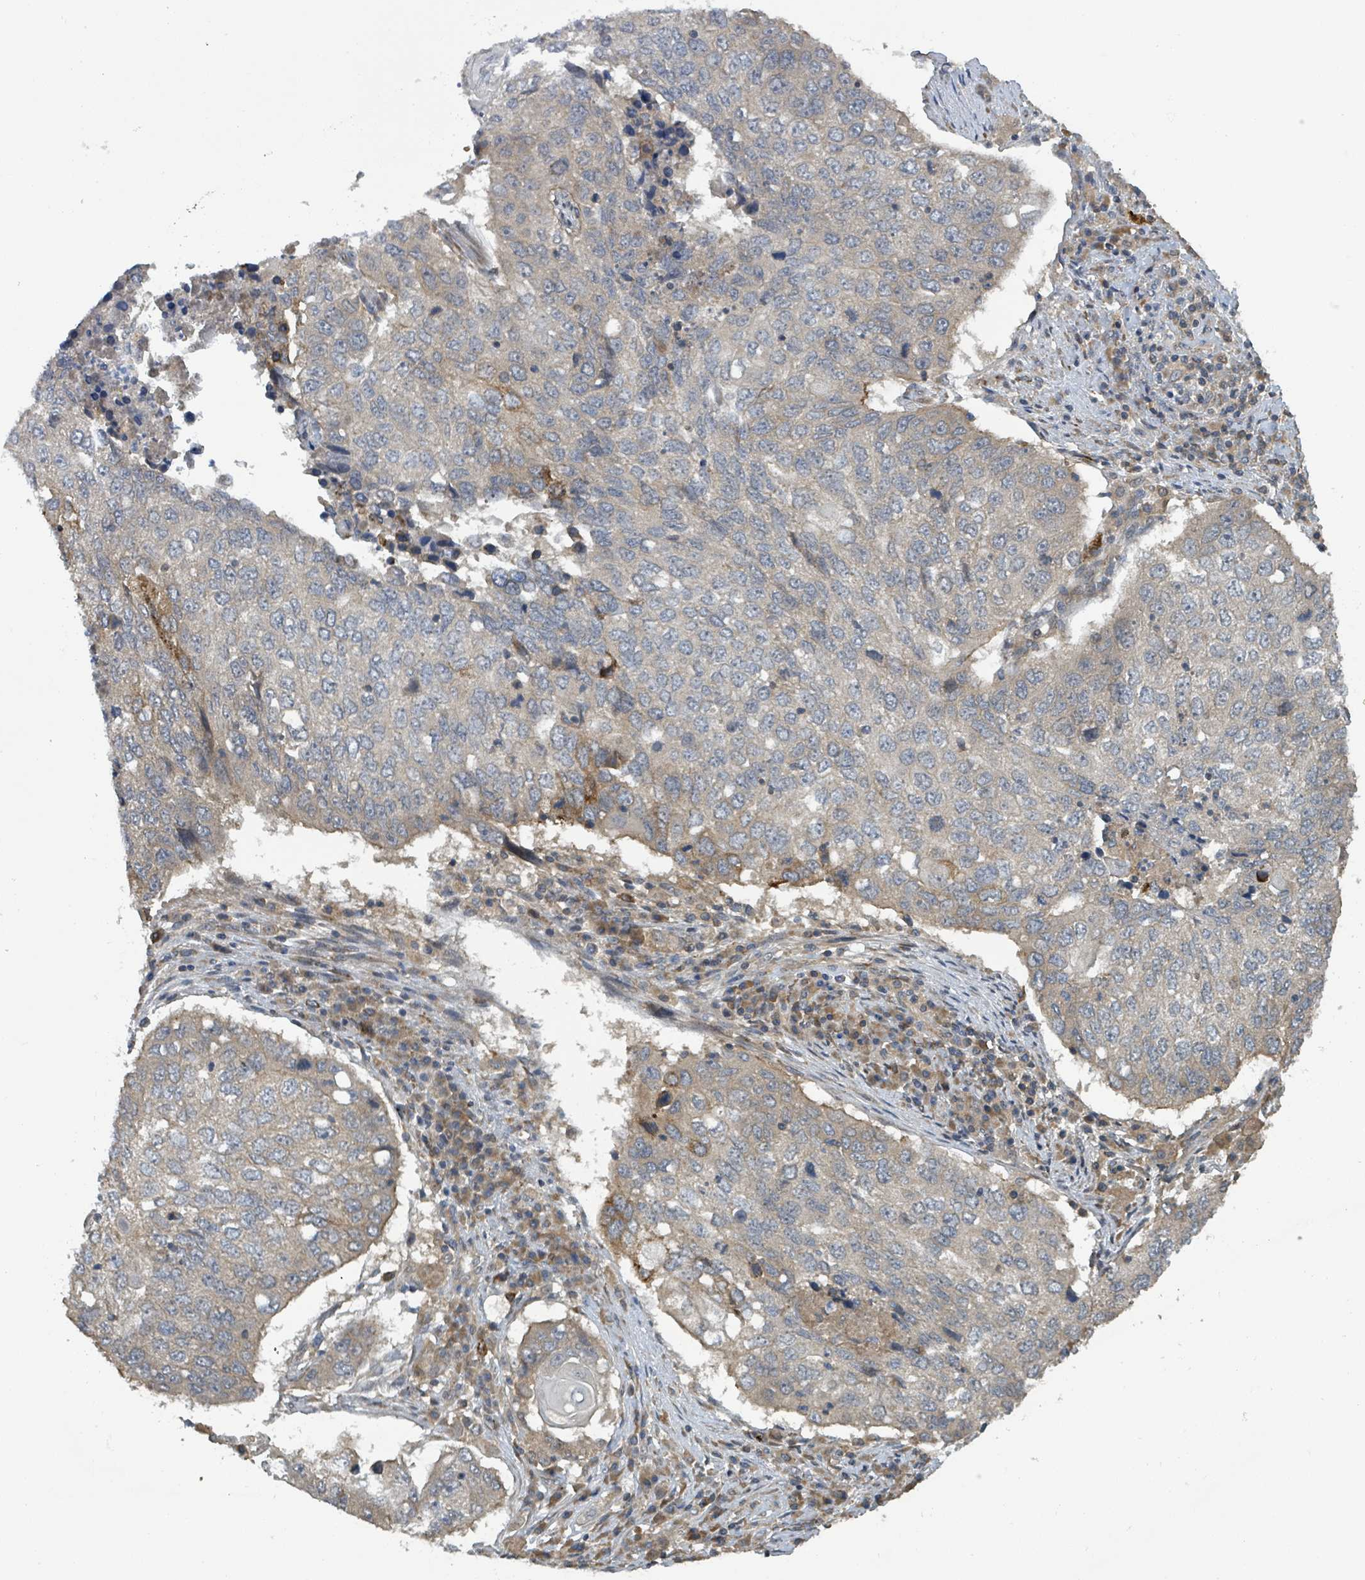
{"staining": {"intensity": "moderate", "quantity": "<25%", "location": "cytoplasmic/membranous"}, "tissue": "lung cancer", "cell_type": "Tumor cells", "image_type": "cancer", "snomed": [{"axis": "morphology", "description": "Squamous cell carcinoma, NOS"}, {"axis": "topography", "description": "Lung"}], "caption": "A low amount of moderate cytoplasmic/membranous expression is present in about <25% of tumor cells in lung cancer (squamous cell carcinoma) tissue. (DAB (3,3'-diaminobenzidine) IHC with brightfield microscopy, high magnification).", "gene": "CCDC121", "patient": {"sex": "female", "age": 63}}